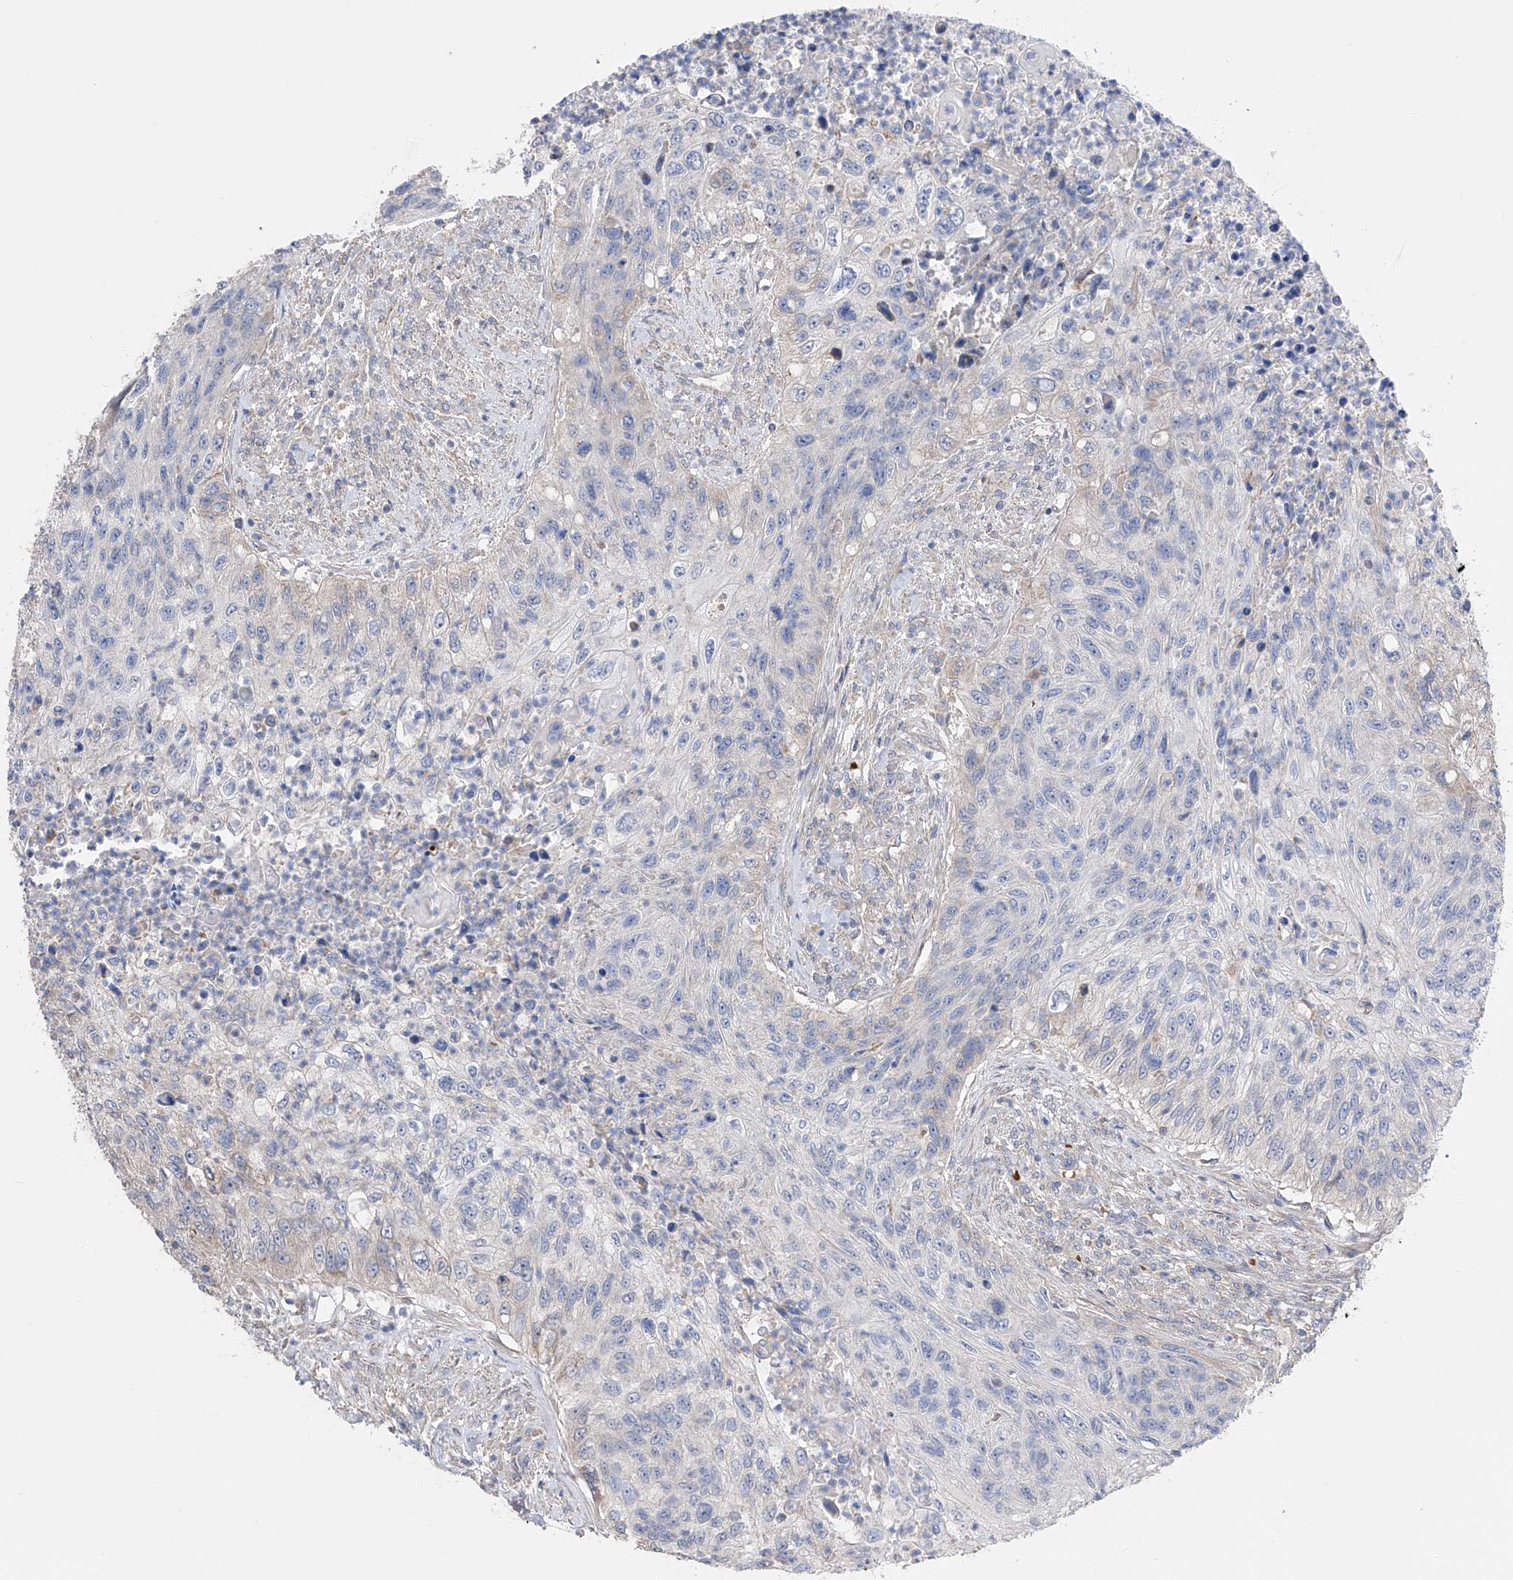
{"staining": {"intensity": "negative", "quantity": "none", "location": "none"}, "tissue": "urothelial cancer", "cell_type": "Tumor cells", "image_type": "cancer", "snomed": [{"axis": "morphology", "description": "Urothelial carcinoma, High grade"}, {"axis": "topography", "description": "Urinary bladder"}], "caption": "Immunohistochemistry of urothelial carcinoma (high-grade) displays no expression in tumor cells.", "gene": "NFATC4", "patient": {"sex": "female", "age": 60}}